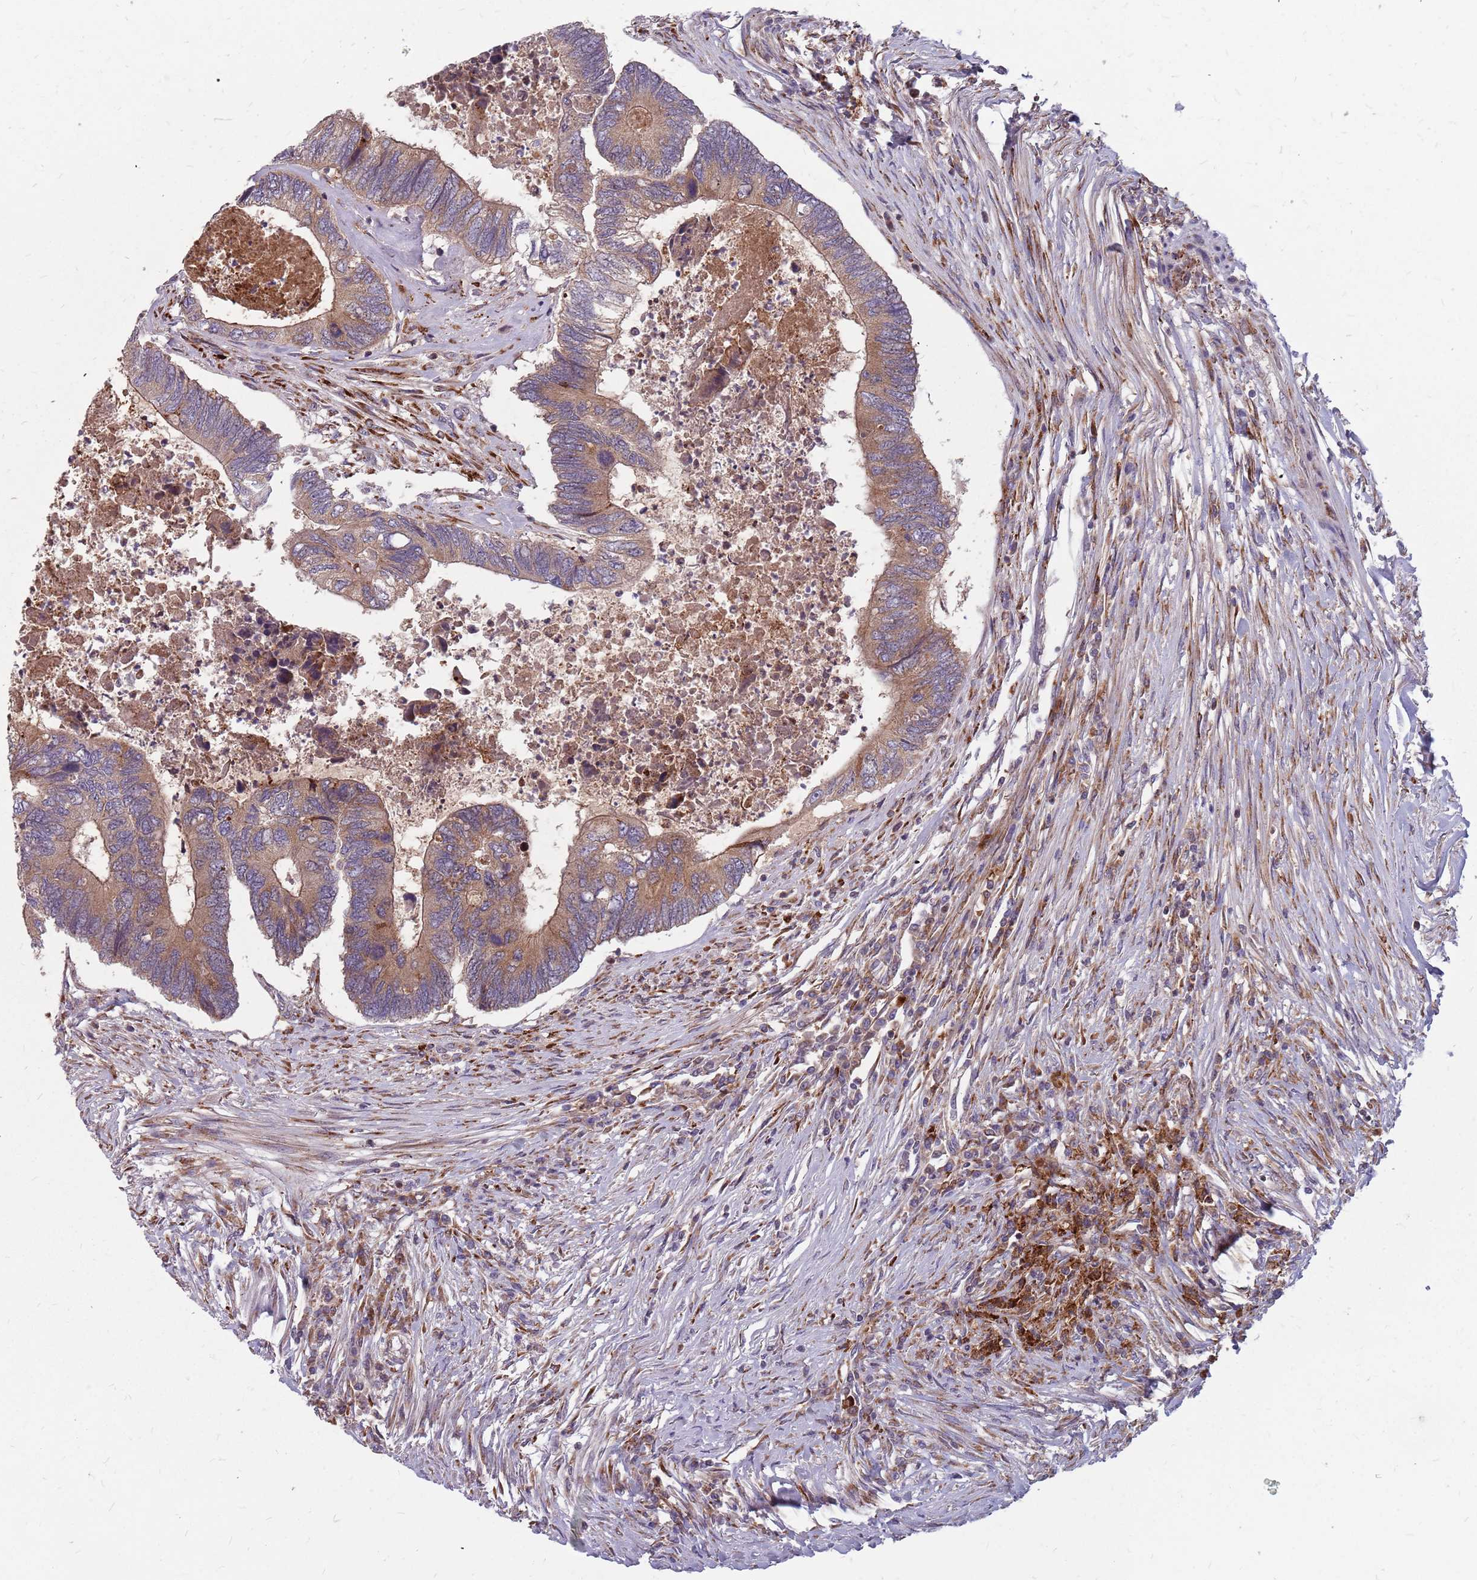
{"staining": {"intensity": "moderate", "quantity": ">75%", "location": "cytoplasmic/membranous"}, "tissue": "colorectal cancer", "cell_type": "Tumor cells", "image_type": "cancer", "snomed": [{"axis": "morphology", "description": "Adenocarcinoma, NOS"}, {"axis": "topography", "description": "Colon"}], "caption": "Immunohistochemical staining of human adenocarcinoma (colorectal) reveals medium levels of moderate cytoplasmic/membranous protein expression in about >75% of tumor cells.", "gene": "NME4", "patient": {"sex": "female", "age": 67}}